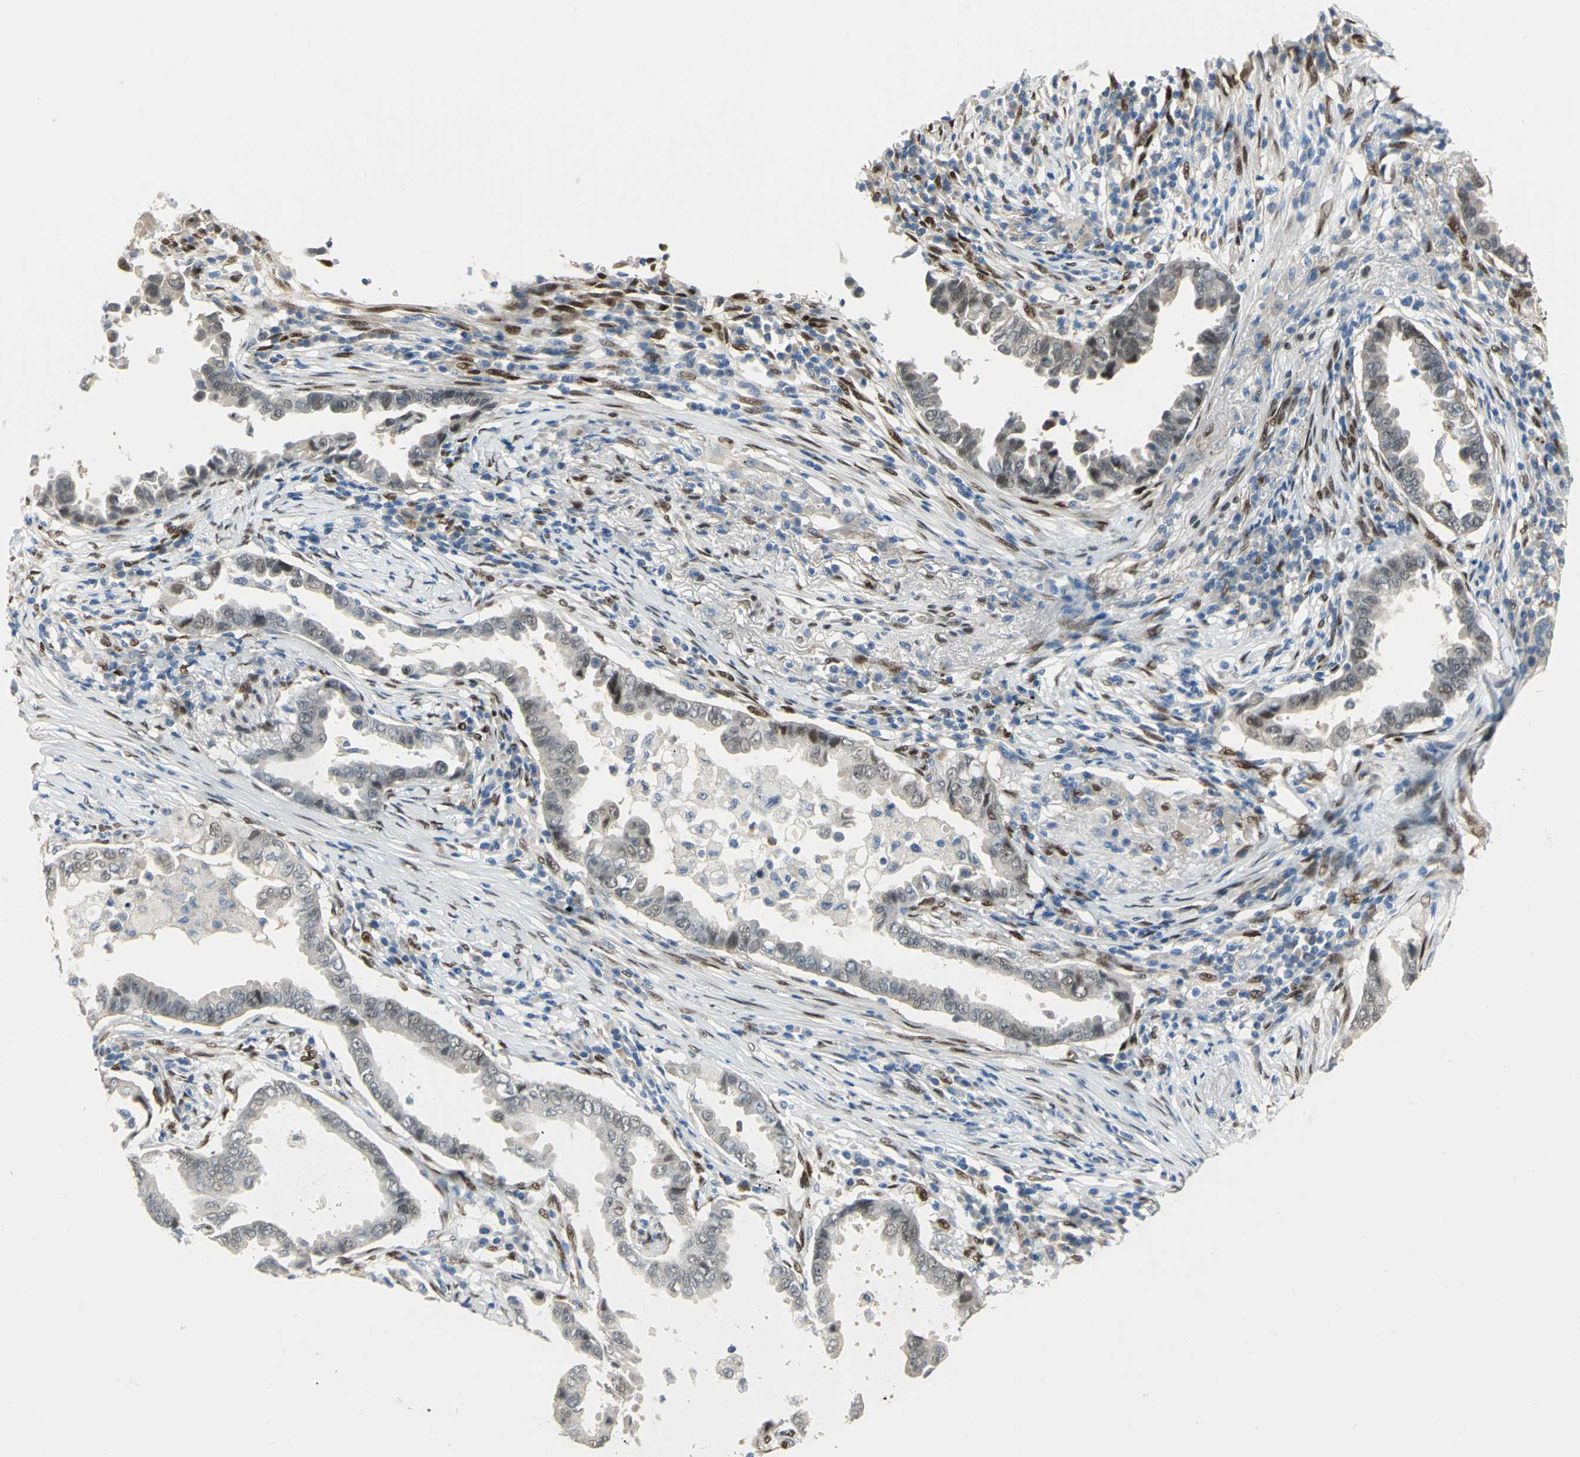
{"staining": {"intensity": "negative", "quantity": "none", "location": "none"}, "tissue": "lung cancer", "cell_type": "Tumor cells", "image_type": "cancer", "snomed": [{"axis": "morphology", "description": "Normal tissue, NOS"}, {"axis": "morphology", "description": "Inflammation, NOS"}, {"axis": "morphology", "description": "Adenocarcinoma, NOS"}, {"axis": "topography", "description": "Lung"}], "caption": "Histopathology image shows no protein staining in tumor cells of adenocarcinoma (lung) tissue.", "gene": "RBFOX2", "patient": {"sex": "female", "age": 64}}